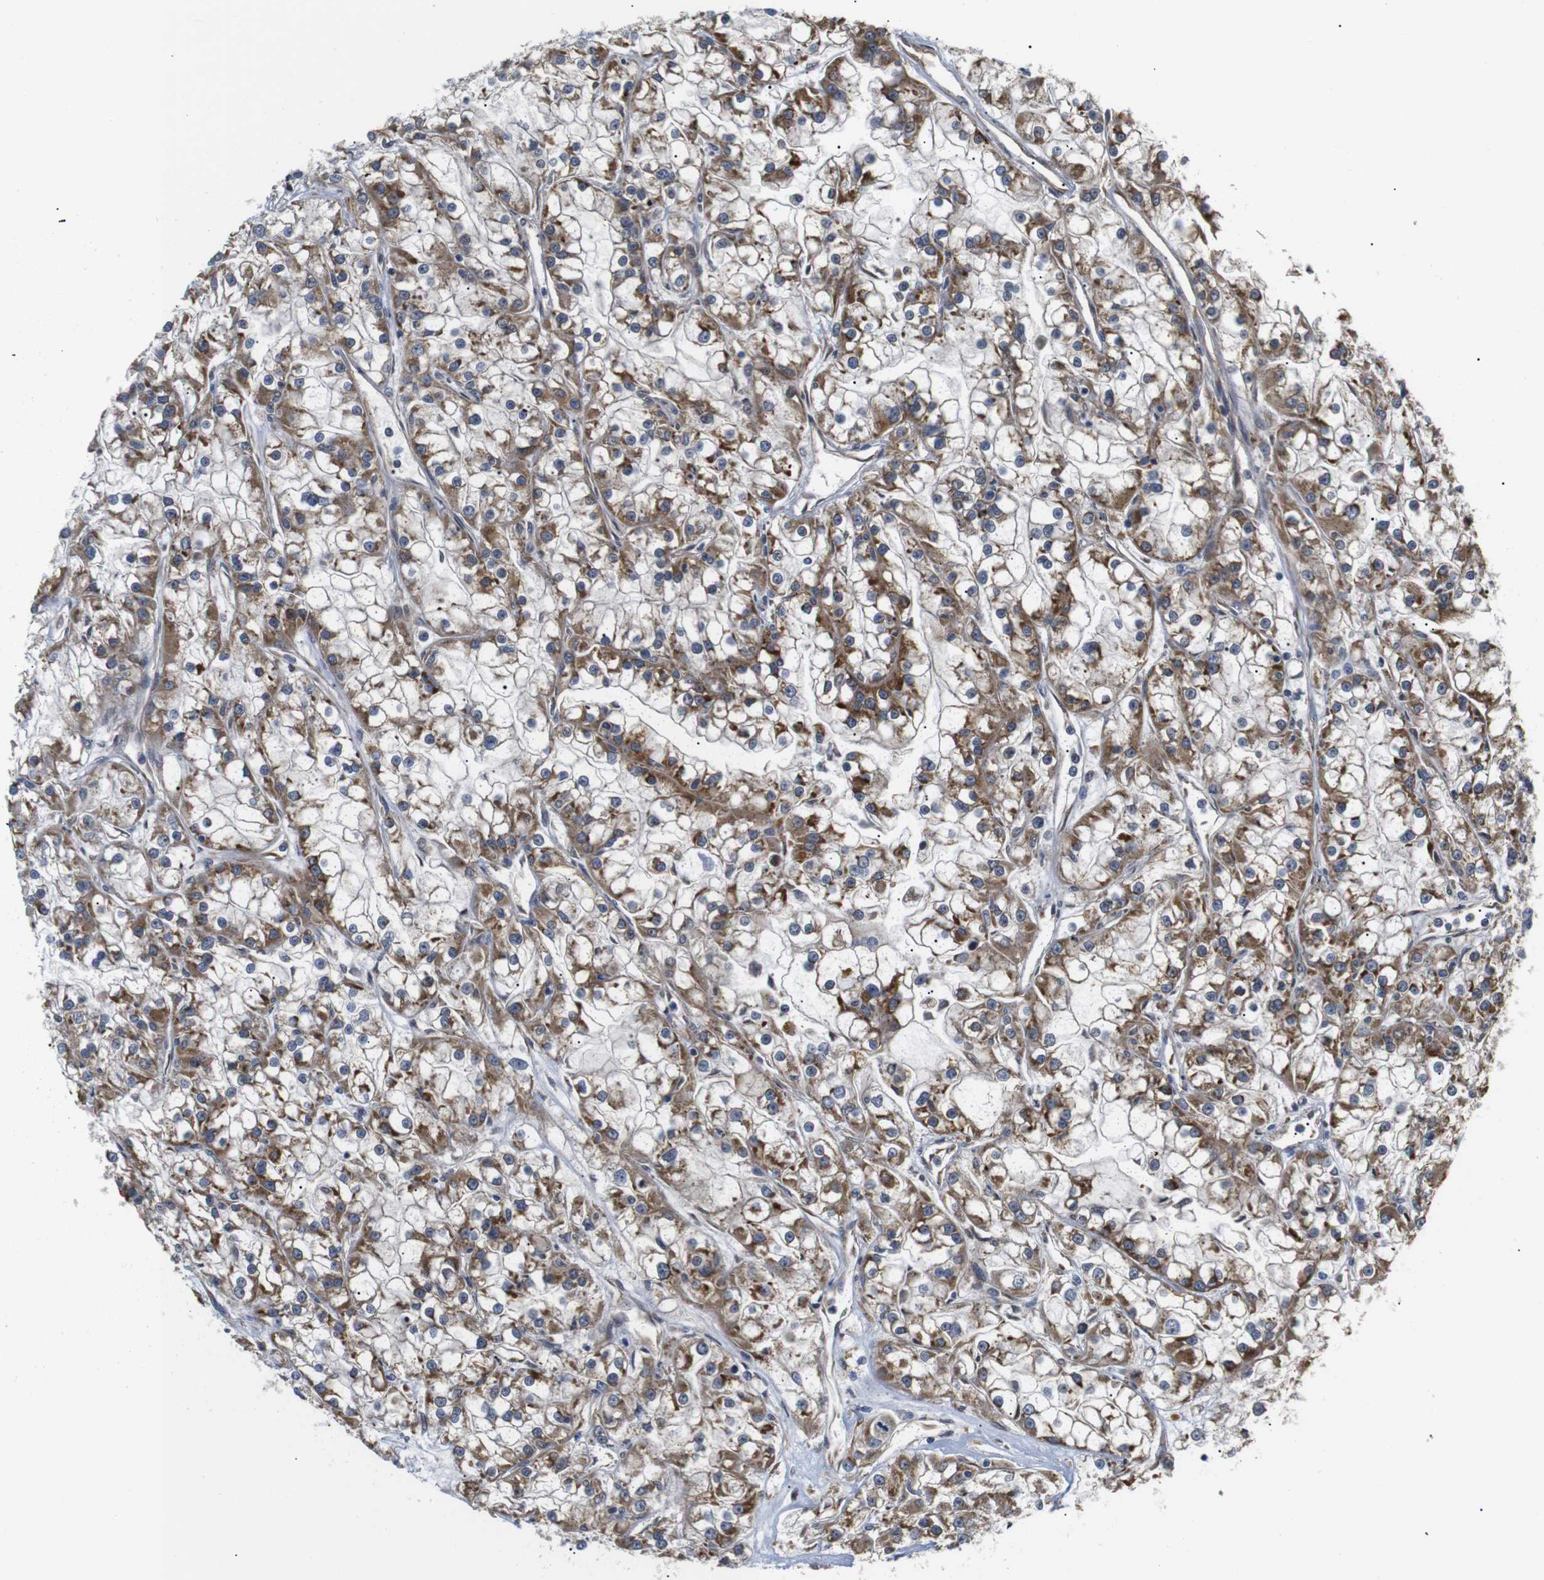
{"staining": {"intensity": "moderate", "quantity": ">75%", "location": "cytoplasmic/membranous"}, "tissue": "renal cancer", "cell_type": "Tumor cells", "image_type": "cancer", "snomed": [{"axis": "morphology", "description": "Adenocarcinoma, NOS"}, {"axis": "topography", "description": "Kidney"}], "caption": "Protein expression by immunohistochemistry displays moderate cytoplasmic/membranous staining in approximately >75% of tumor cells in adenocarcinoma (renal).", "gene": "KANK4", "patient": {"sex": "female", "age": 52}}